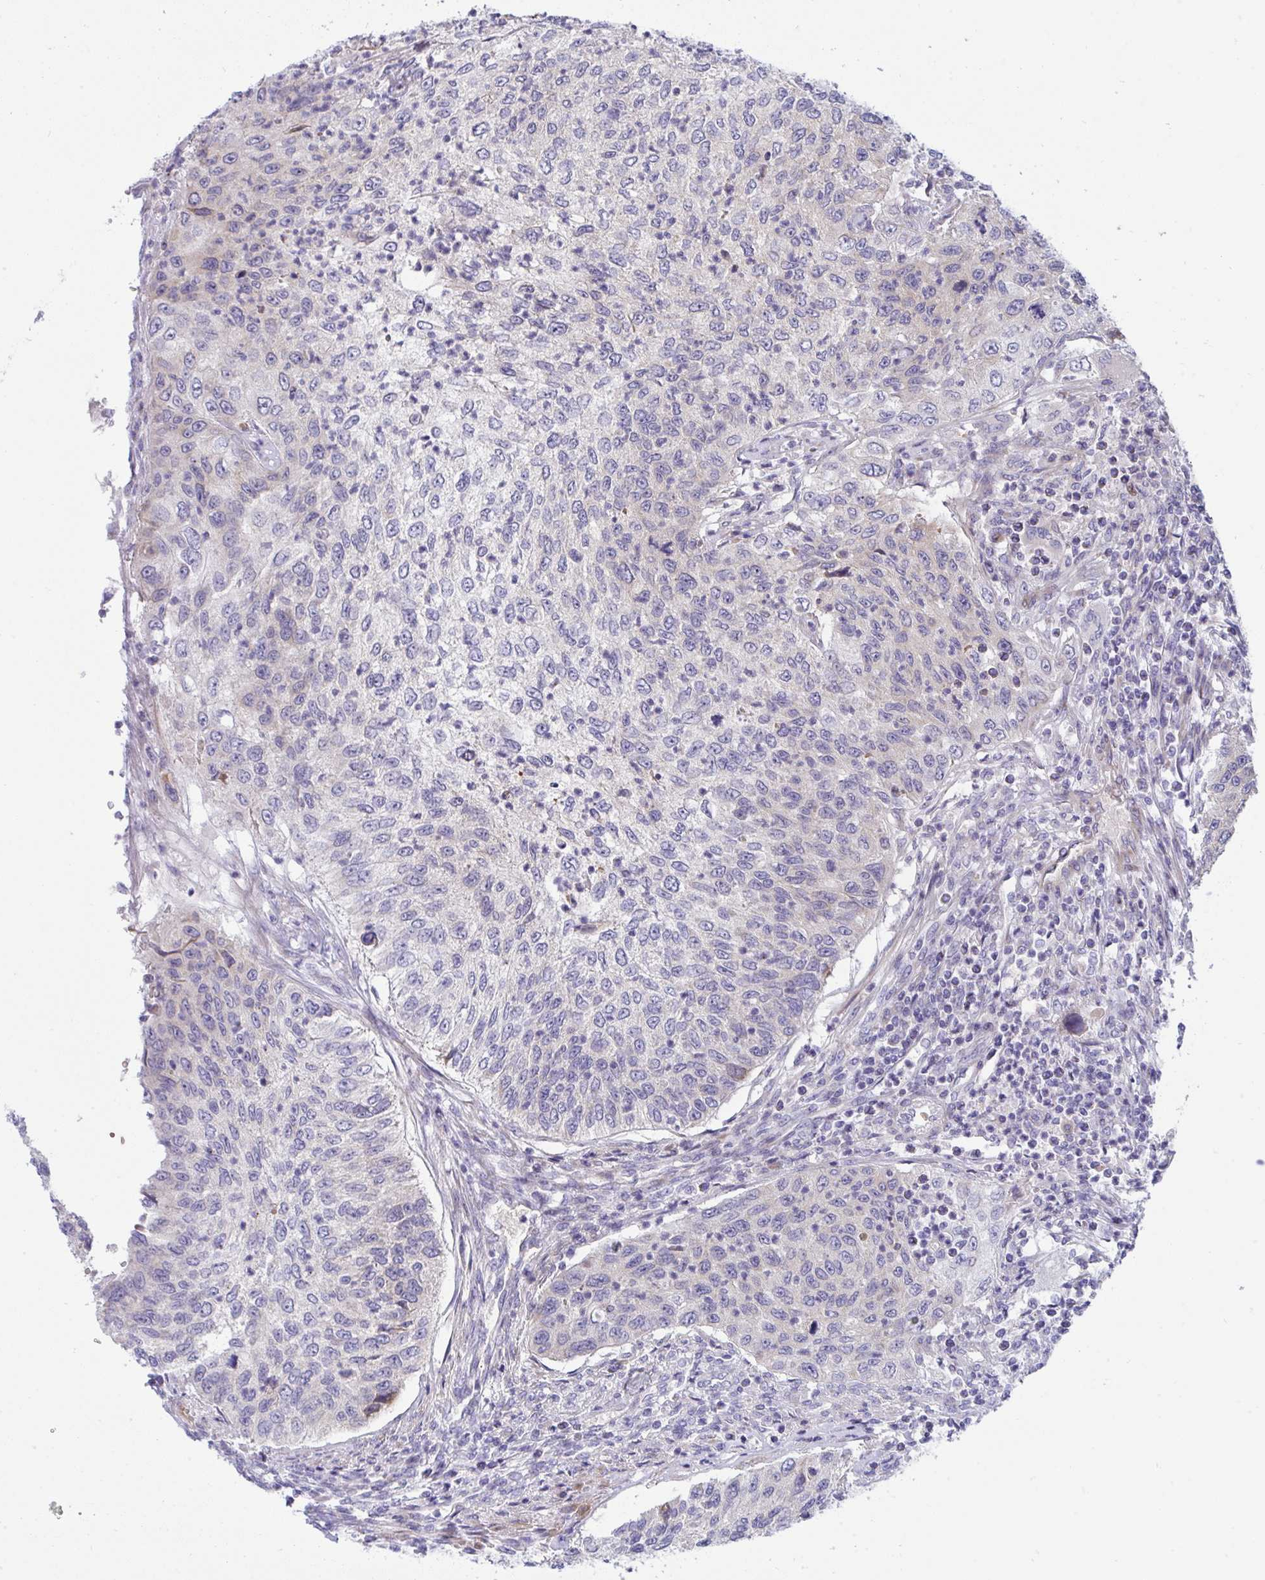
{"staining": {"intensity": "negative", "quantity": "none", "location": "none"}, "tissue": "urothelial cancer", "cell_type": "Tumor cells", "image_type": "cancer", "snomed": [{"axis": "morphology", "description": "Urothelial carcinoma, High grade"}, {"axis": "topography", "description": "Urinary bladder"}], "caption": "High-grade urothelial carcinoma was stained to show a protein in brown. There is no significant expression in tumor cells.", "gene": "NTN1", "patient": {"sex": "female", "age": 60}}